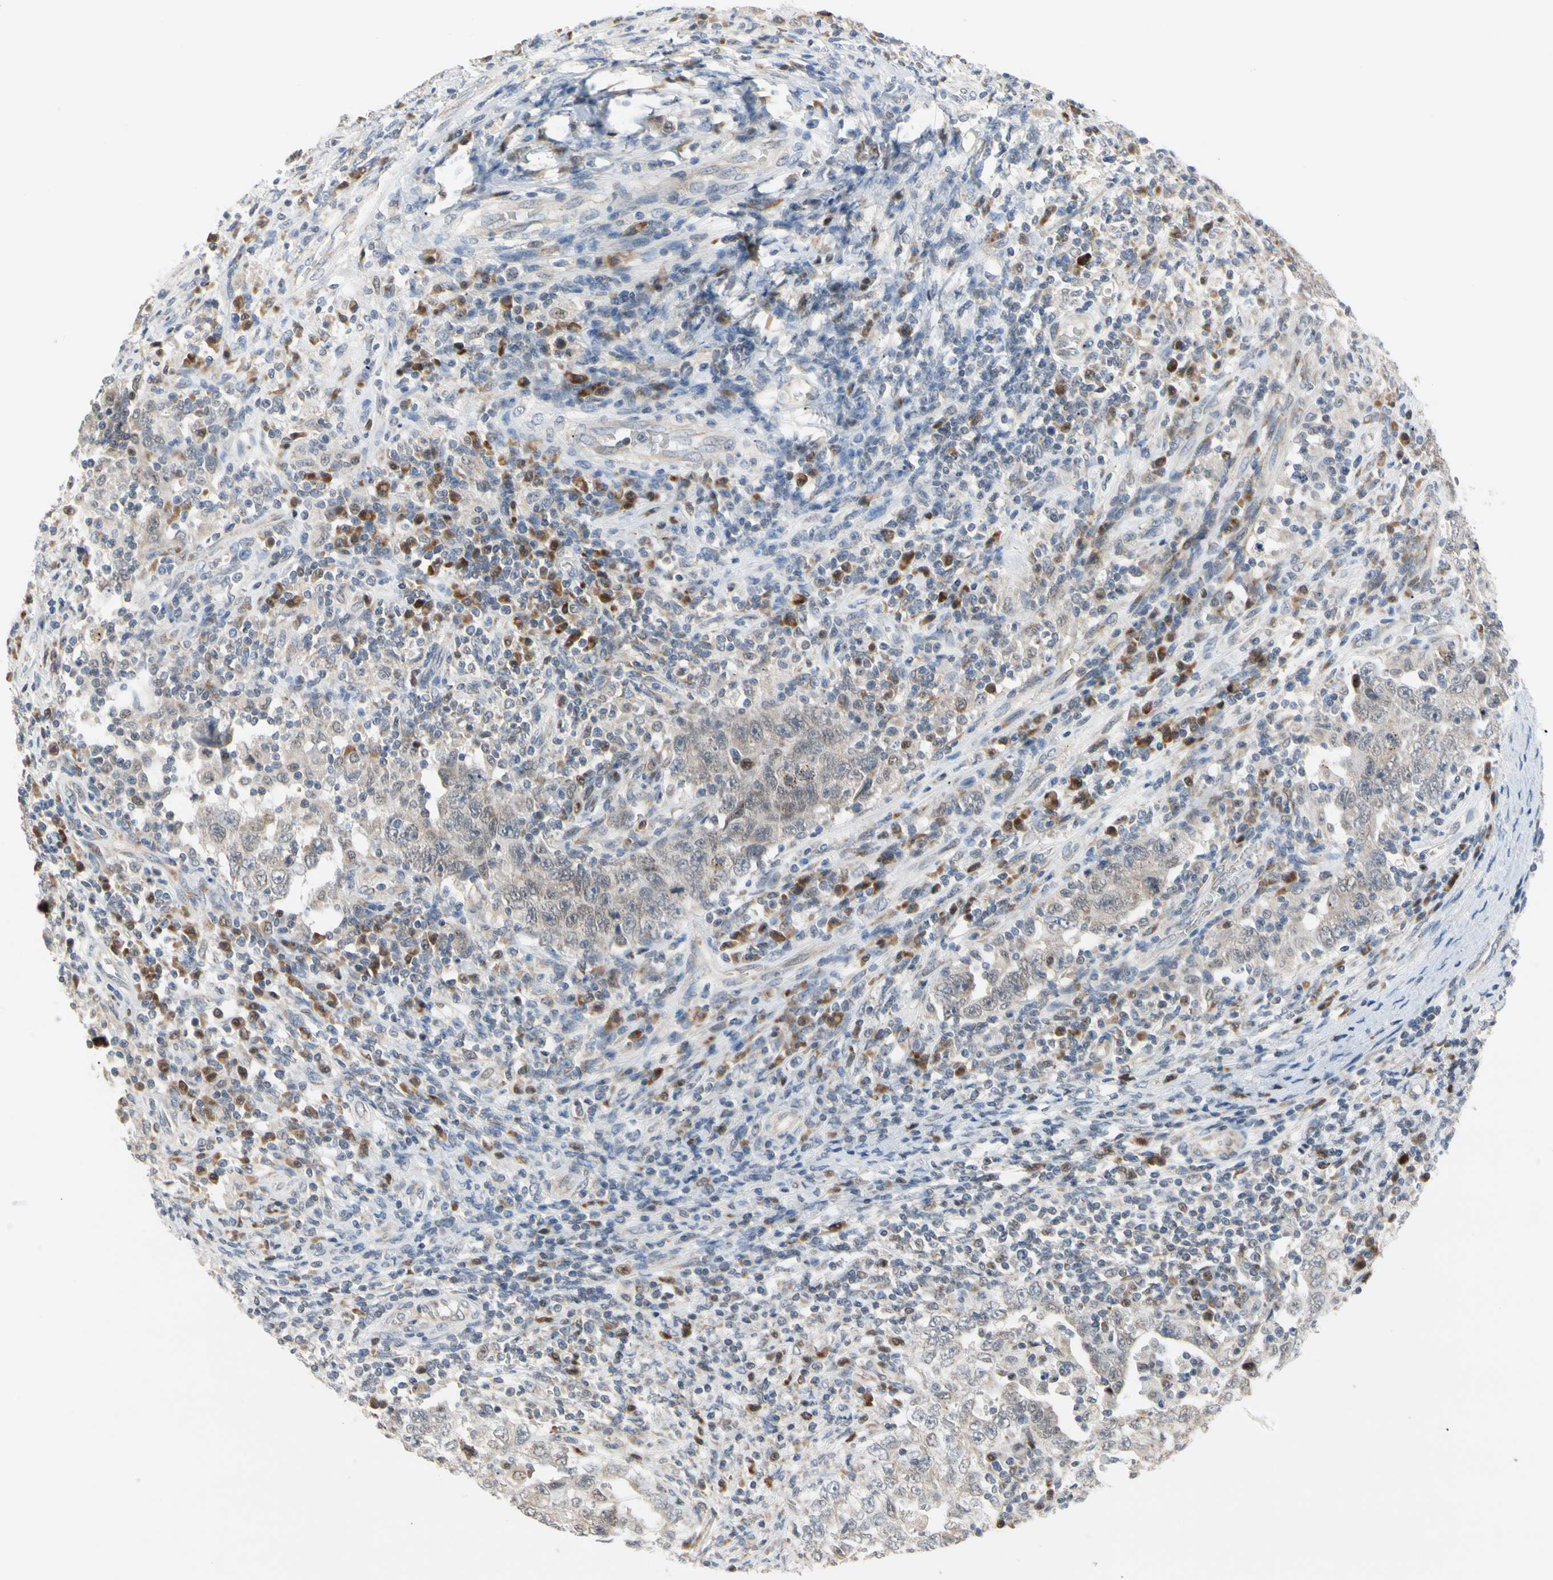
{"staining": {"intensity": "weak", "quantity": ">75%", "location": "cytoplasmic/membranous,nuclear"}, "tissue": "testis cancer", "cell_type": "Tumor cells", "image_type": "cancer", "snomed": [{"axis": "morphology", "description": "Carcinoma, Embryonal, NOS"}, {"axis": "topography", "description": "Testis"}], "caption": "A micrograph showing weak cytoplasmic/membranous and nuclear positivity in approximately >75% of tumor cells in testis embryonal carcinoma, as visualized by brown immunohistochemical staining.", "gene": "MARK1", "patient": {"sex": "male", "age": 26}}